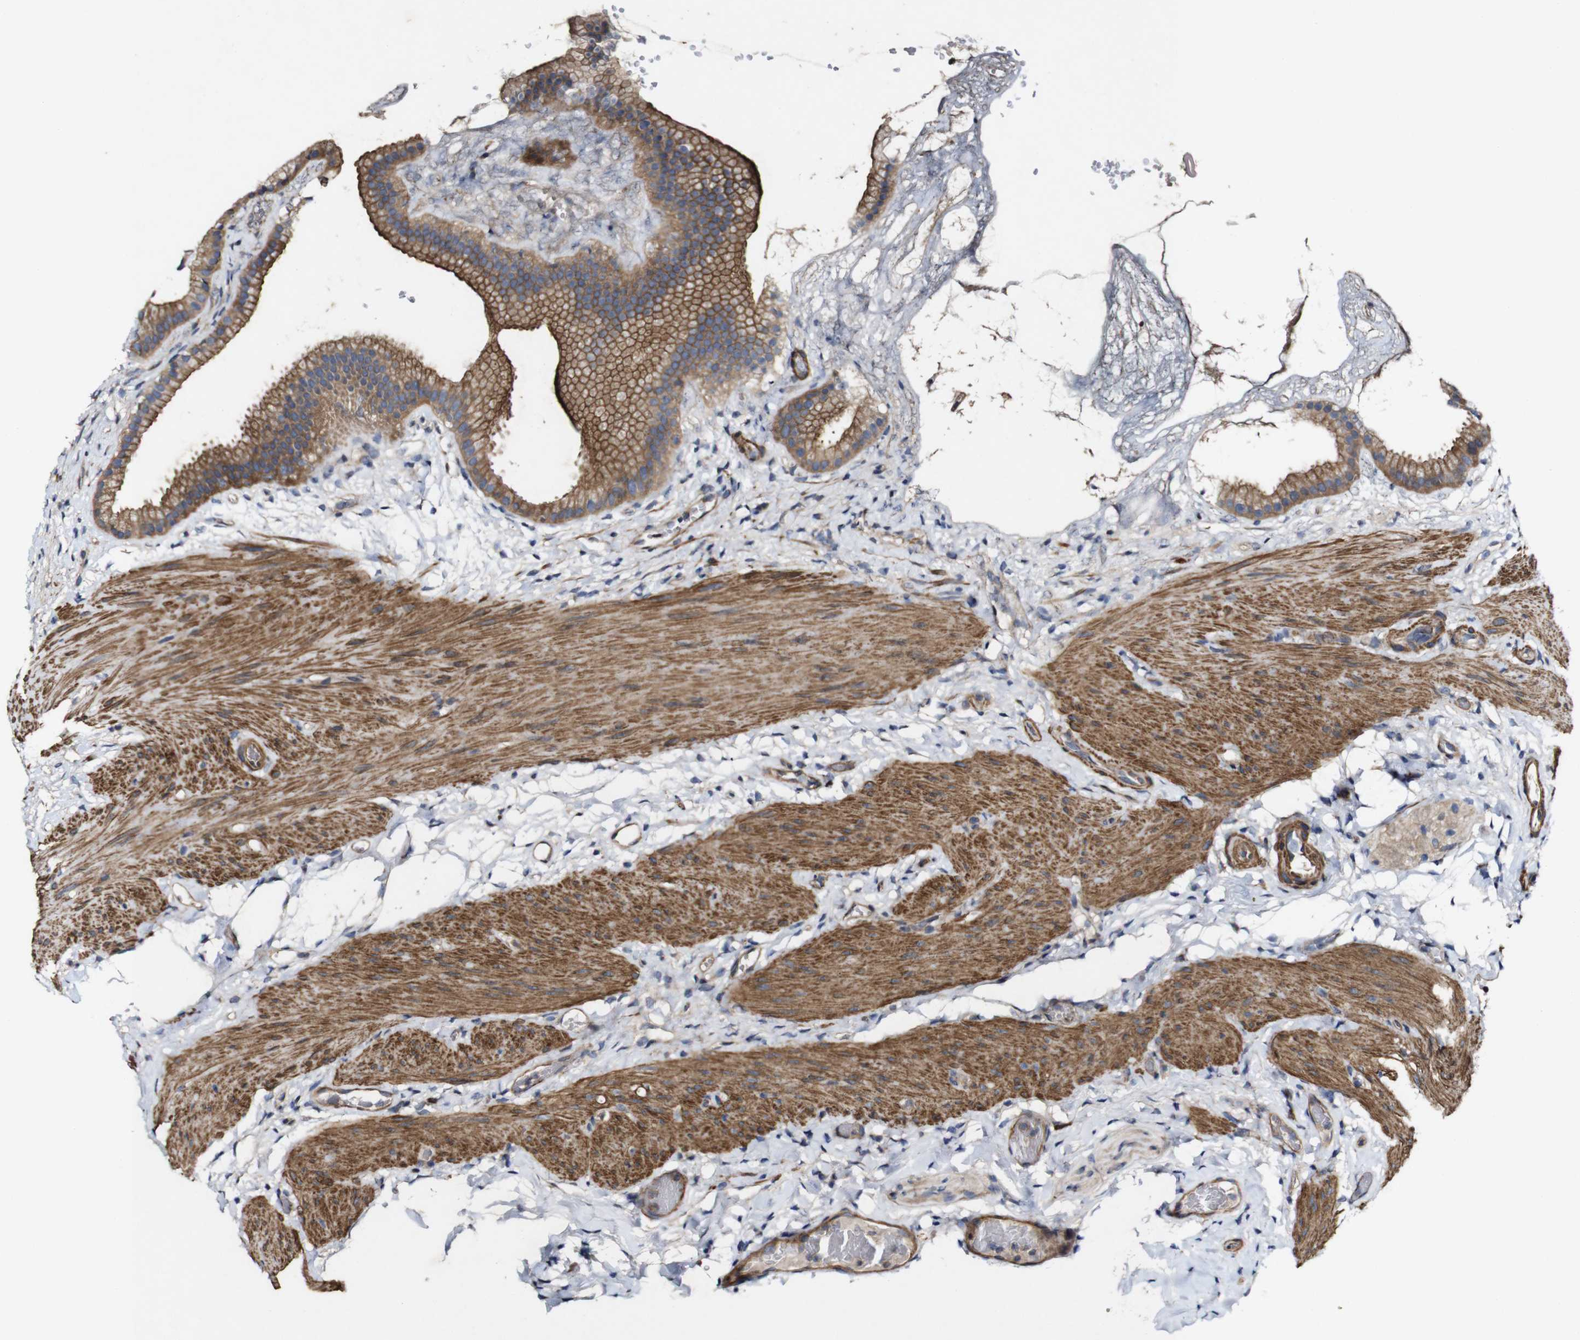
{"staining": {"intensity": "moderate", "quantity": ">75%", "location": "cytoplasmic/membranous"}, "tissue": "gallbladder", "cell_type": "Glandular cells", "image_type": "normal", "snomed": [{"axis": "morphology", "description": "Normal tissue, NOS"}, {"axis": "topography", "description": "Gallbladder"}], "caption": "A medium amount of moderate cytoplasmic/membranous staining is identified in about >75% of glandular cells in benign gallbladder. (brown staining indicates protein expression, while blue staining denotes nuclei).", "gene": "GSDME", "patient": {"sex": "female", "age": 64}}